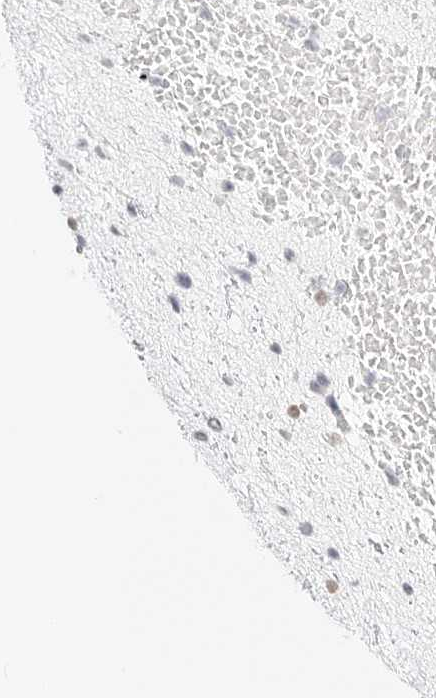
{"staining": {"intensity": "moderate", "quantity": "<25%", "location": "nuclear"}, "tissue": "glioma", "cell_type": "Tumor cells", "image_type": "cancer", "snomed": [{"axis": "morphology", "description": "Glioma, malignant, Low grade"}, {"axis": "topography", "description": "Brain"}], "caption": "This is a photomicrograph of IHC staining of malignant low-grade glioma, which shows moderate expression in the nuclear of tumor cells.", "gene": "FBLN5", "patient": {"sex": "female", "age": 37}}